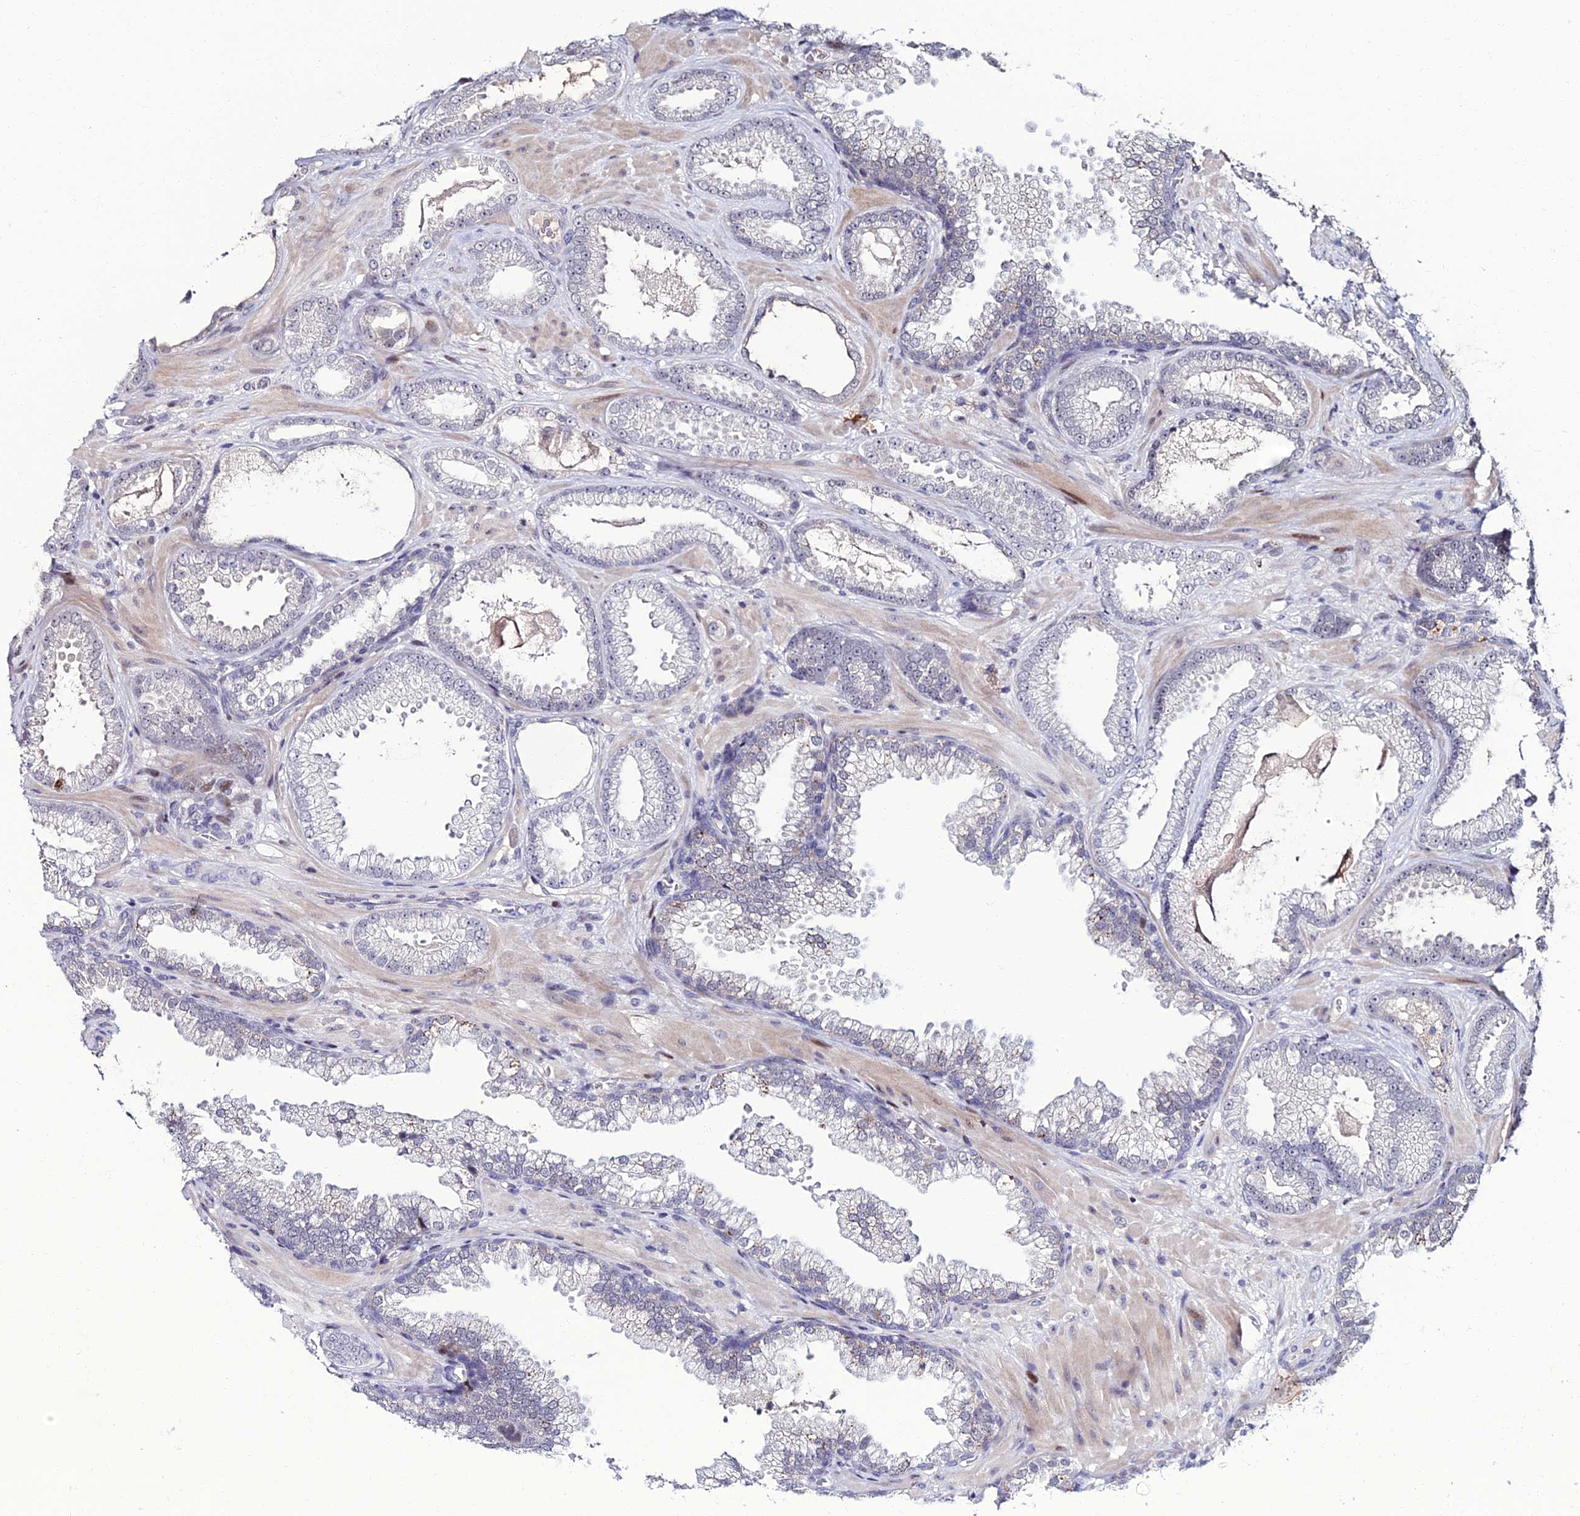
{"staining": {"intensity": "negative", "quantity": "none", "location": "none"}, "tissue": "prostate cancer", "cell_type": "Tumor cells", "image_type": "cancer", "snomed": [{"axis": "morphology", "description": "Adenocarcinoma, Low grade"}, {"axis": "topography", "description": "Prostate"}], "caption": "This is a image of immunohistochemistry staining of prostate adenocarcinoma (low-grade), which shows no expression in tumor cells.", "gene": "TAF9B", "patient": {"sex": "male", "age": 57}}